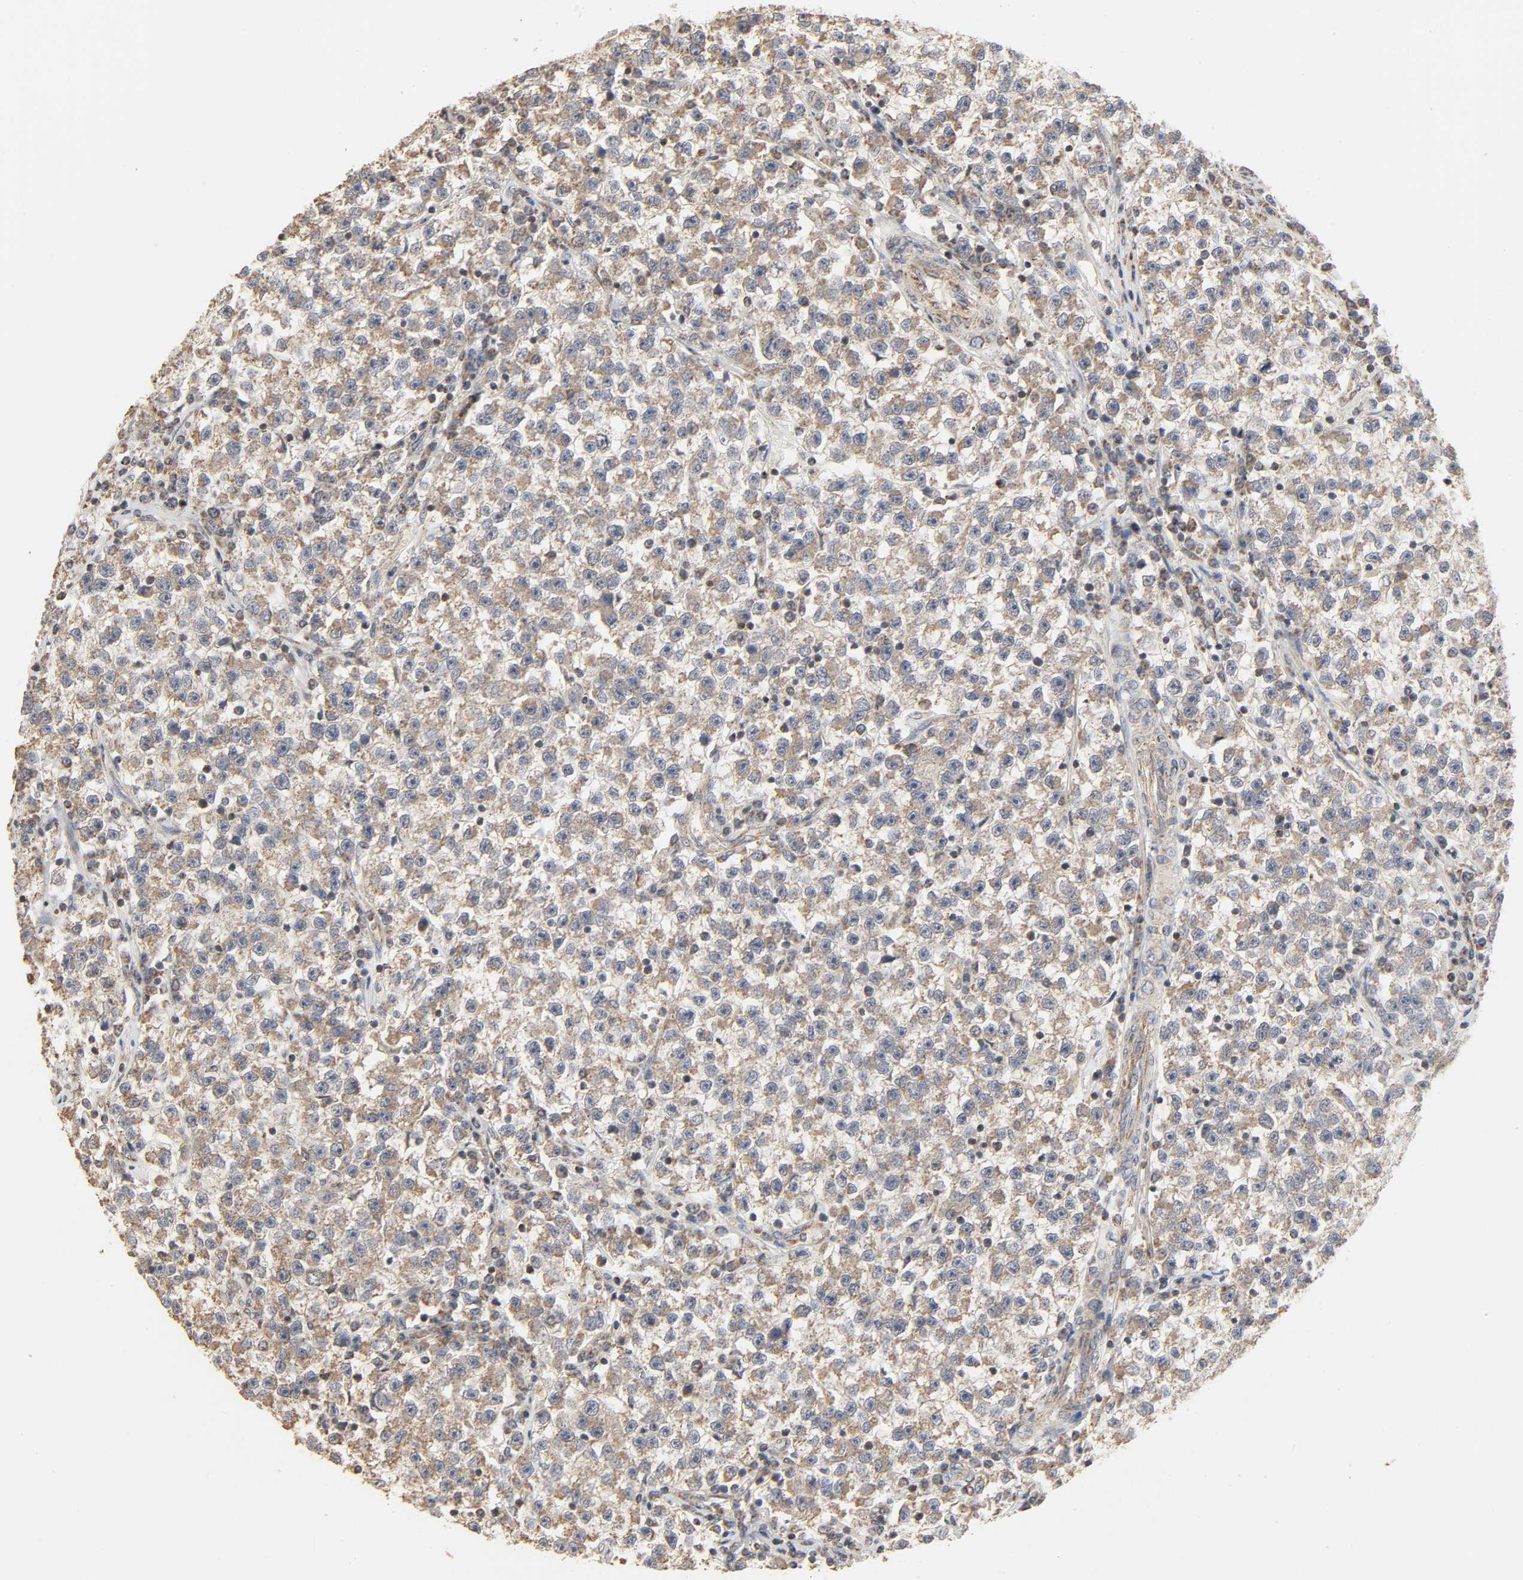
{"staining": {"intensity": "moderate", "quantity": ">75%", "location": "cytoplasmic/membranous"}, "tissue": "testis cancer", "cell_type": "Tumor cells", "image_type": "cancer", "snomed": [{"axis": "morphology", "description": "Seminoma, NOS"}, {"axis": "topography", "description": "Testis"}], "caption": "Immunohistochemical staining of testis cancer shows moderate cytoplasmic/membranous protein positivity in about >75% of tumor cells.", "gene": "CLEC4E", "patient": {"sex": "male", "age": 22}}